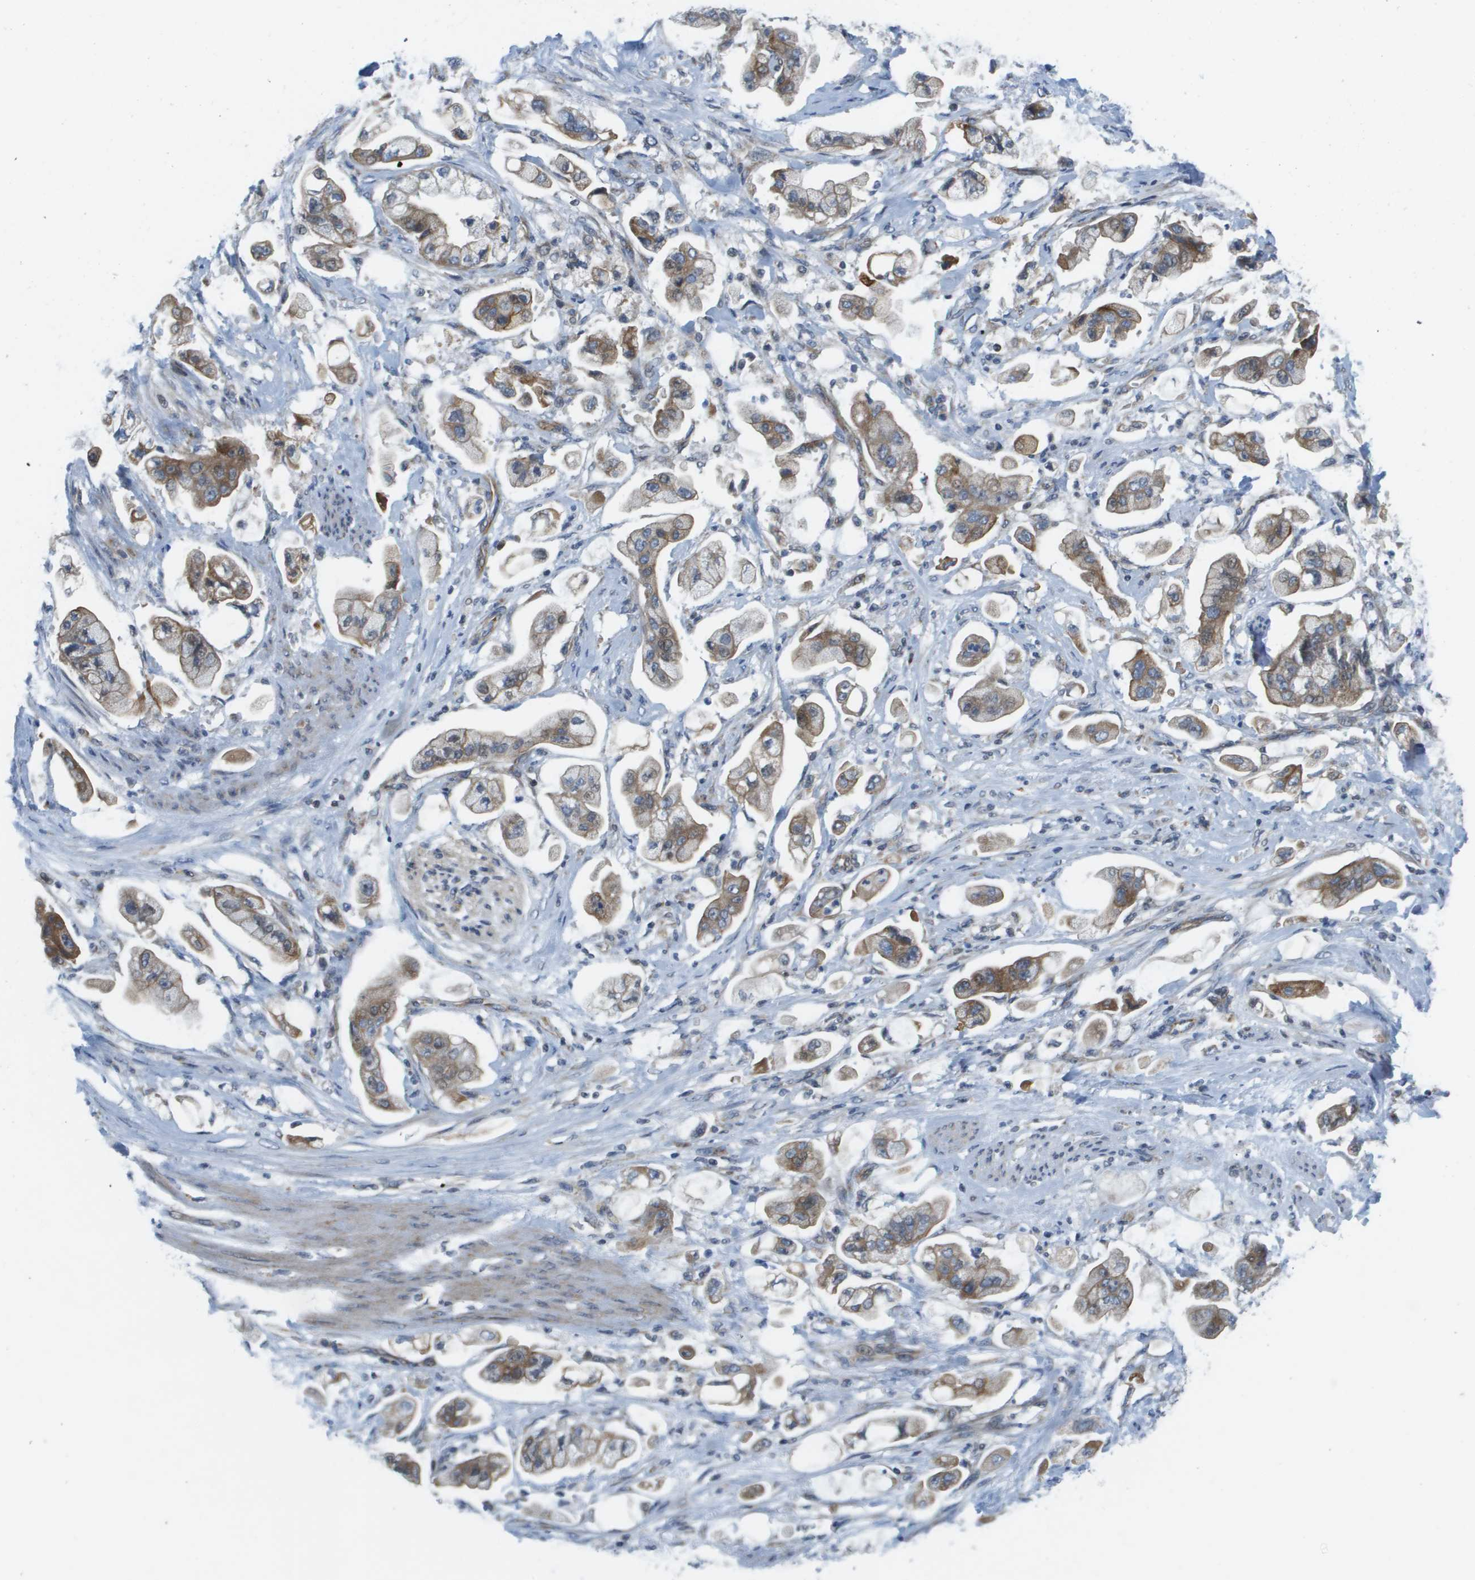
{"staining": {"intensity": "moderate", "quantity": "<25%", "location": "cytoplasmic/membranous"}, "tissue": "stomach cancer", "cell_type": "Tumor cells", "image_type": "cancer", "snomed": [{"axis": "morphology", "description": "Adenocarcinoma, NOS"}, {"axis": "topography", "description": "Stomach"}], "caption": "Adenocarcinoma (stomach) was stained to show a protein in brown. There is low levels of moderate cytoplasmic/membranous staining in about <25% of tumor cells.", "gene": "KRT23", "patient": {"sex": "male", "age": 62}}